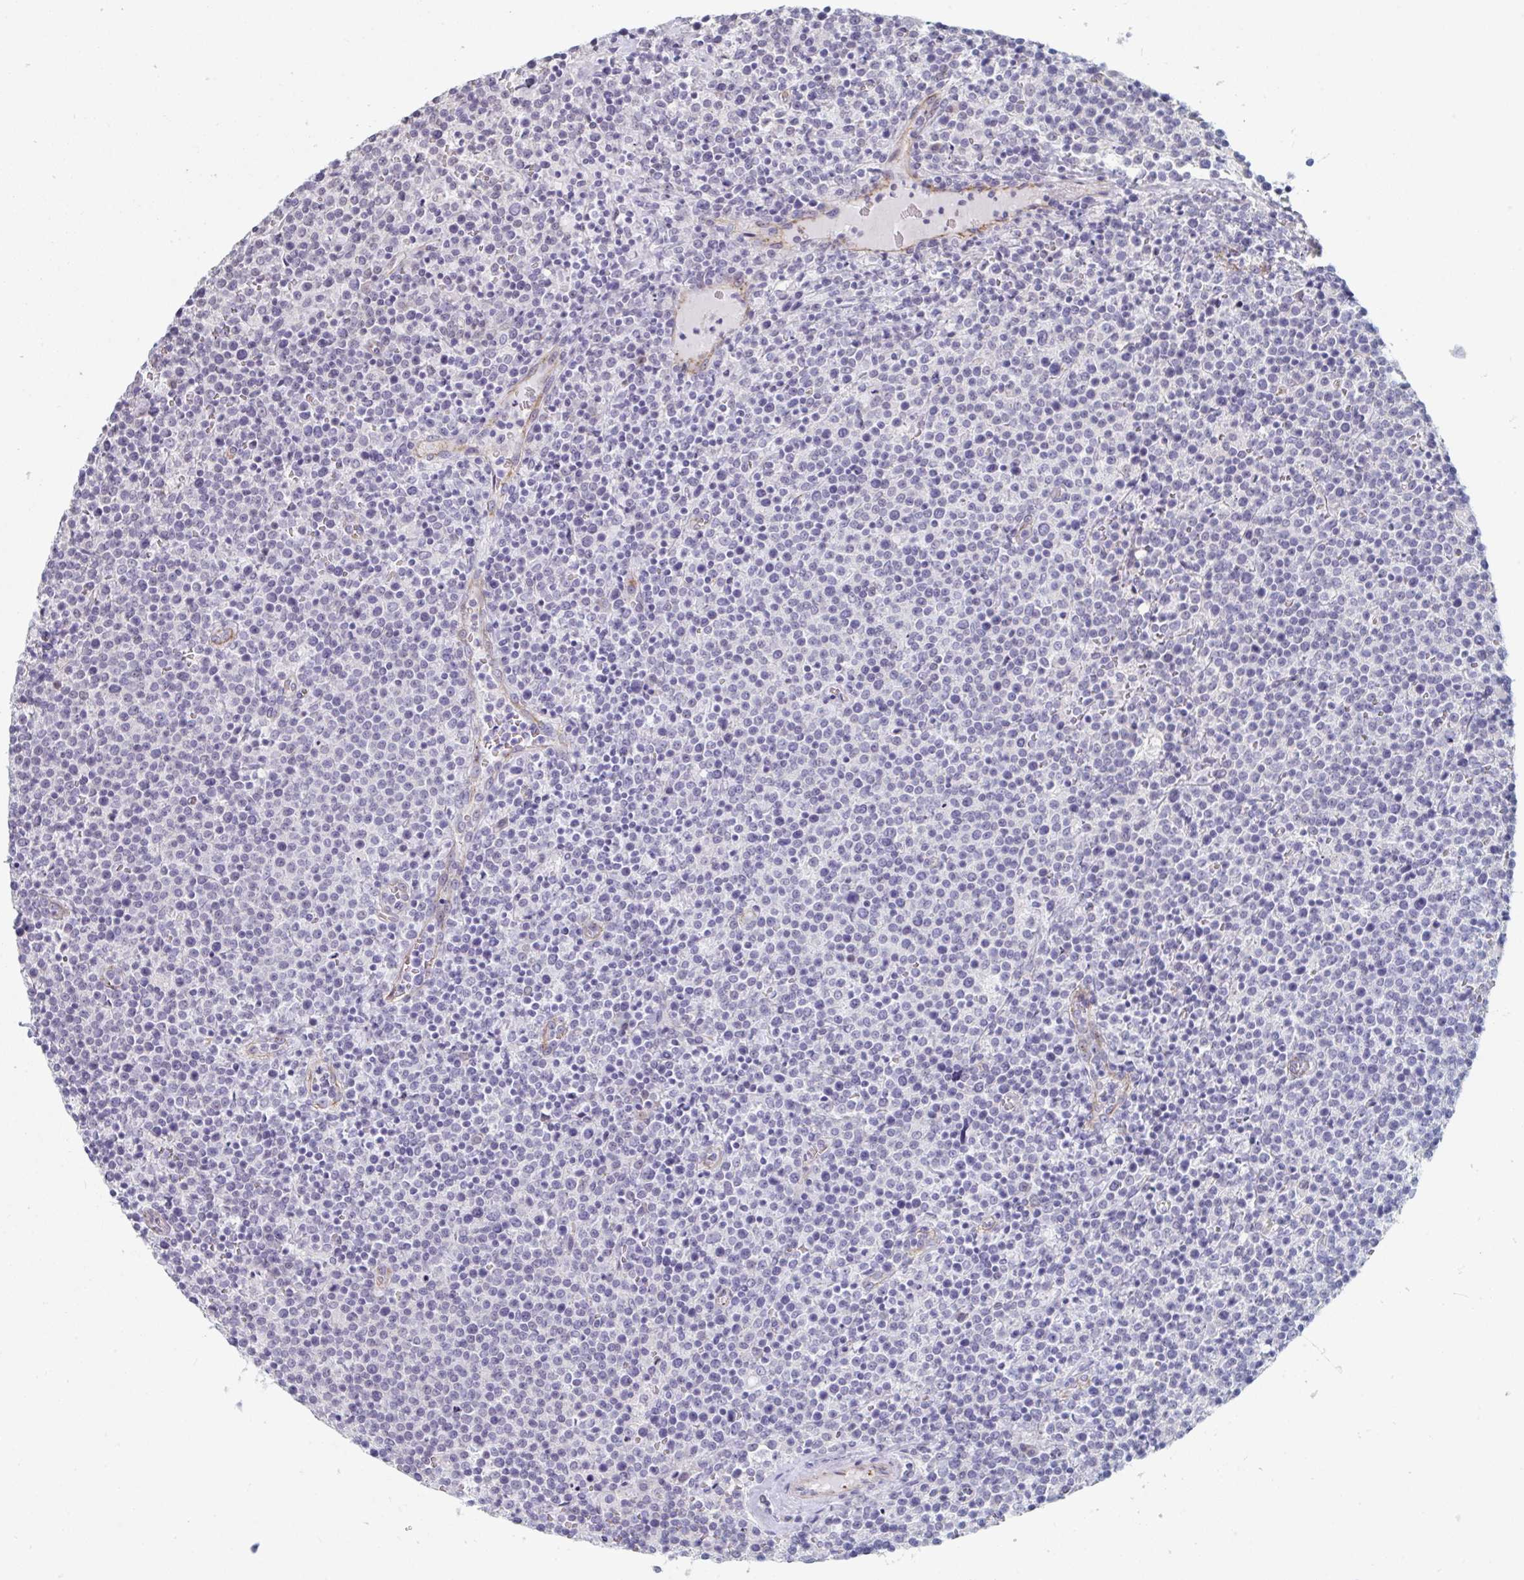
{"staining": {"intensity": "negative", "quantity": "none", "location": "none"}, "tissue": "lymphoma", "cell_type": "Tumor cells", "image_type": "cancer", "snomed": [{"axis": "morphology", "description": "Malignant lymphoma, non-Hodgkin's type, High grade"}, {"axis": "topography", "description": "Lymph node"}], "caption": "Image shows no protein positivity in tumor cells of high-grade malignant lymphoma, non-Hodgkin's type tissue.", "gene": "FOXA1", "patient": {"sex": "male", "age": 61}}